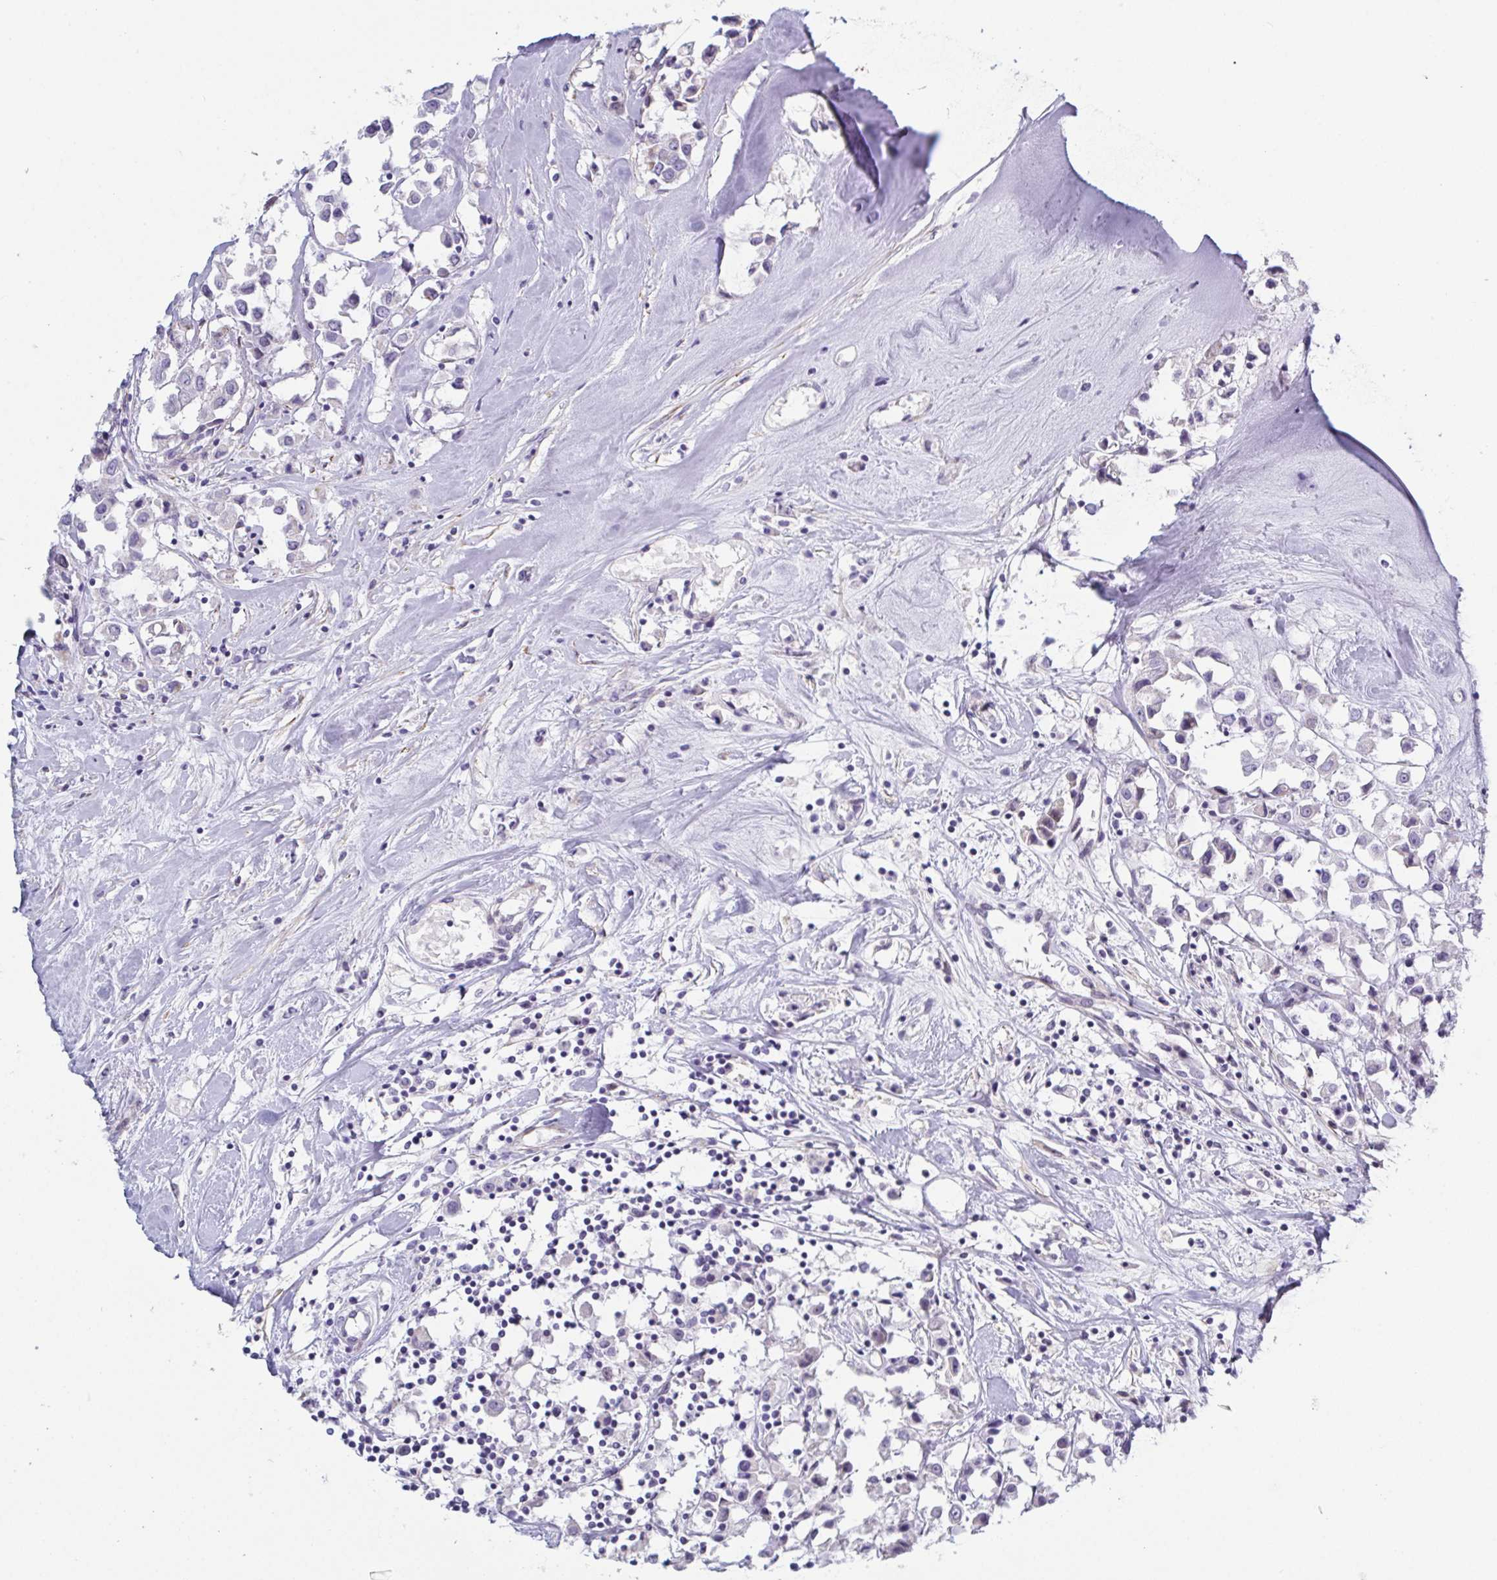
{"staining": {"intensity": "negative", "quantity": "none", "location": "none"}, "tissue": "breast cancer", "cell_type": "Tumor cells", "image_type": "cancer", "snomed": [{"axis": "morphology", "description": "Duct carcinoma"}, {"axis": "topography", "description": "Breast"}], "caption": "High power microscopy photomicrograph of an IHC histopathology image of intraductal carcinoma (breast), revealing no significant expression in tumor cells.", "gene": "OR5P3", "patient": {"sex": "female", "age": 61}}